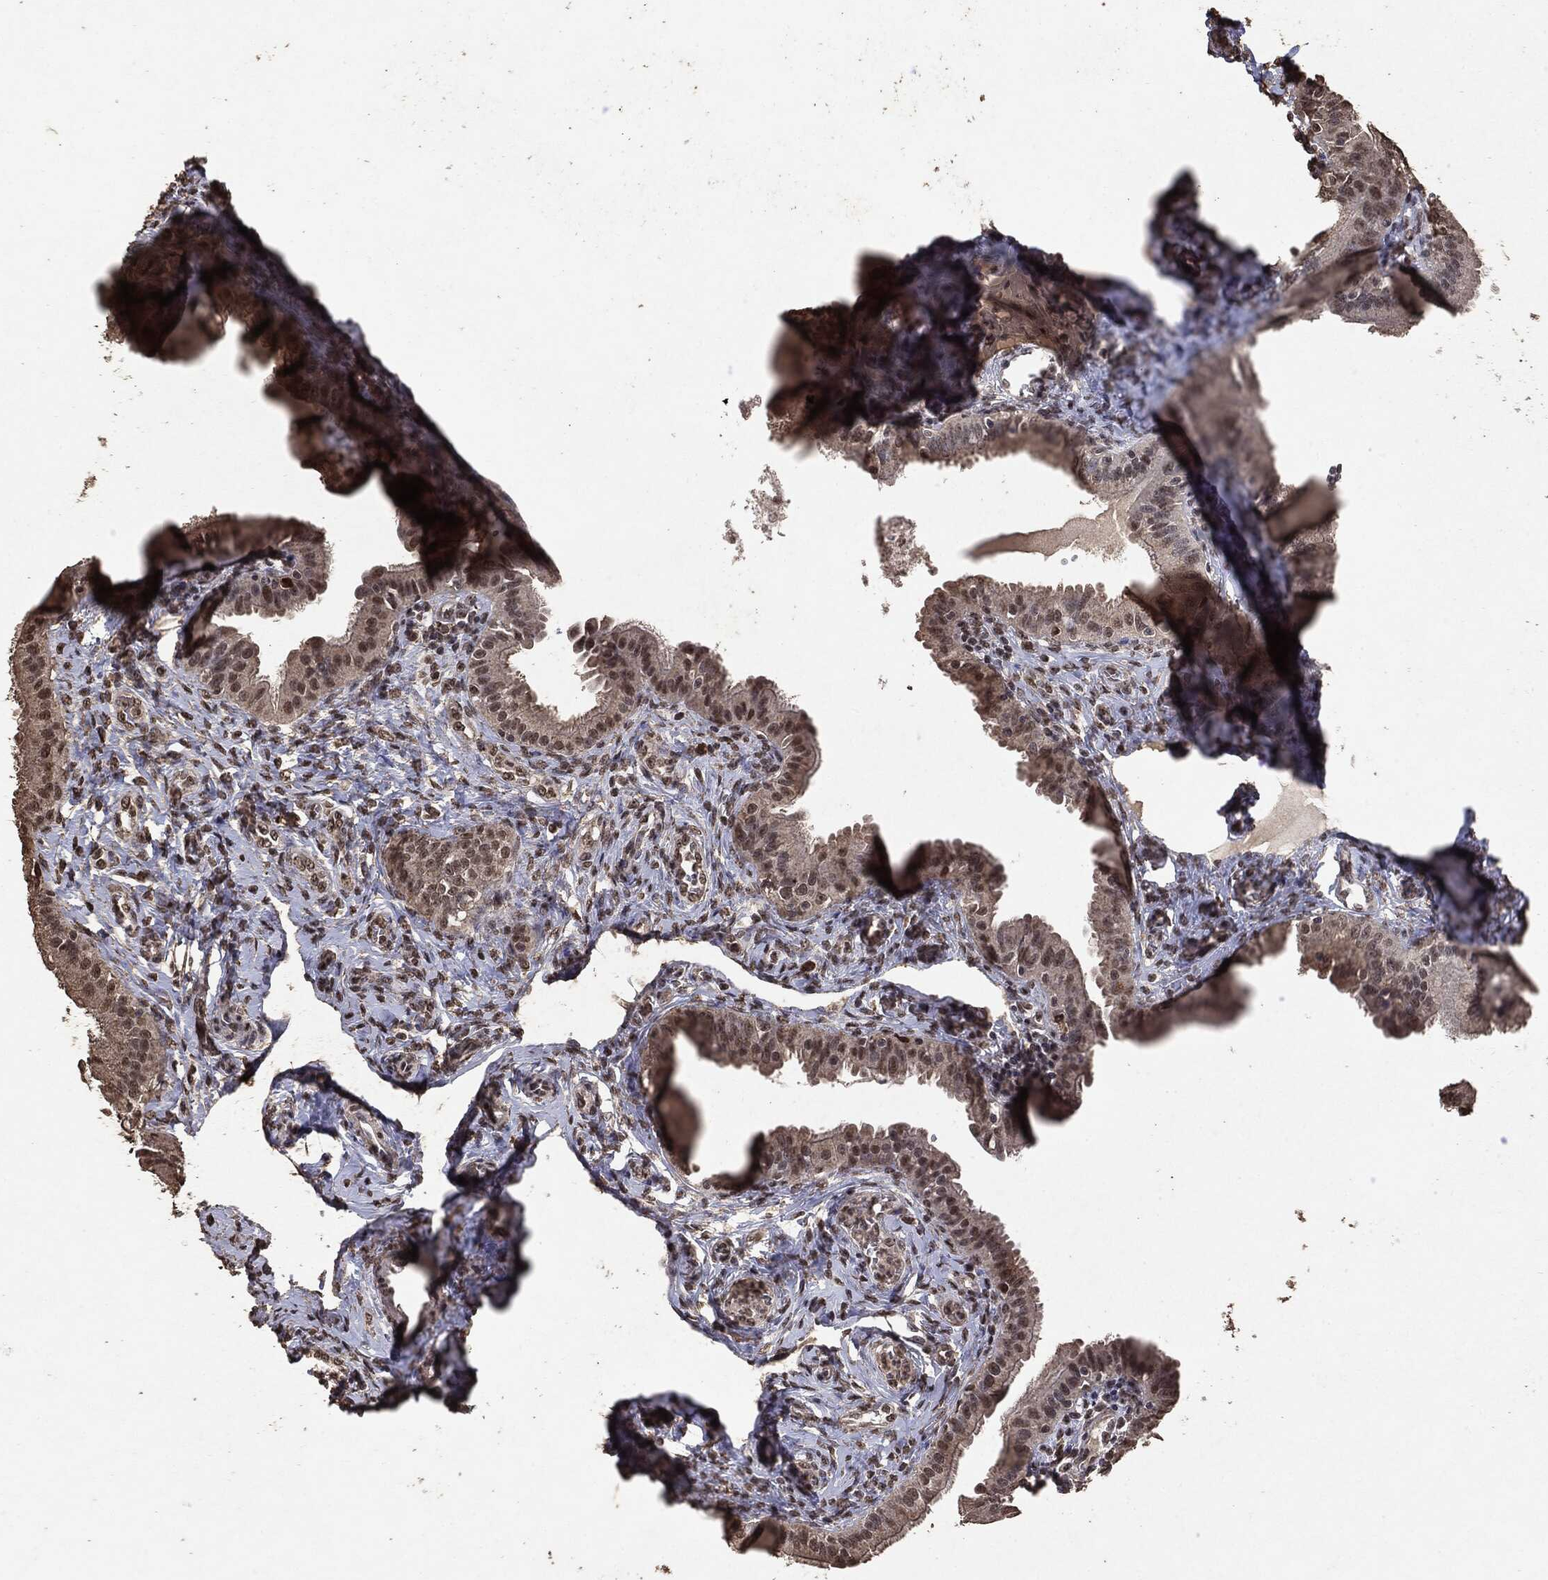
{"staining": {"intensity": "weak", "quantity": "25%-75%", "location": "cytoplasmic/membranous,nuclear"}, "tissue": "fallopian tube", "cell_type": "Glandular cells", "image_type": "normal", "snomed": [{"axis": "morphology", "description": "Normal tissue, NOS"}, {"axis": "topography", "description": "Fallopian tube"}], "caption": "Immunohistochemical staining of normal human fallopian tube exhibits weak cytoplasmic/membranous,nuclear protein positivity in about 25%-75% of glandular cells. (brown staining indicates protein expression, while blue staining denotes nuclei).", "gene": "RAD18", "patient": {"sex": "female", "age": 41}}